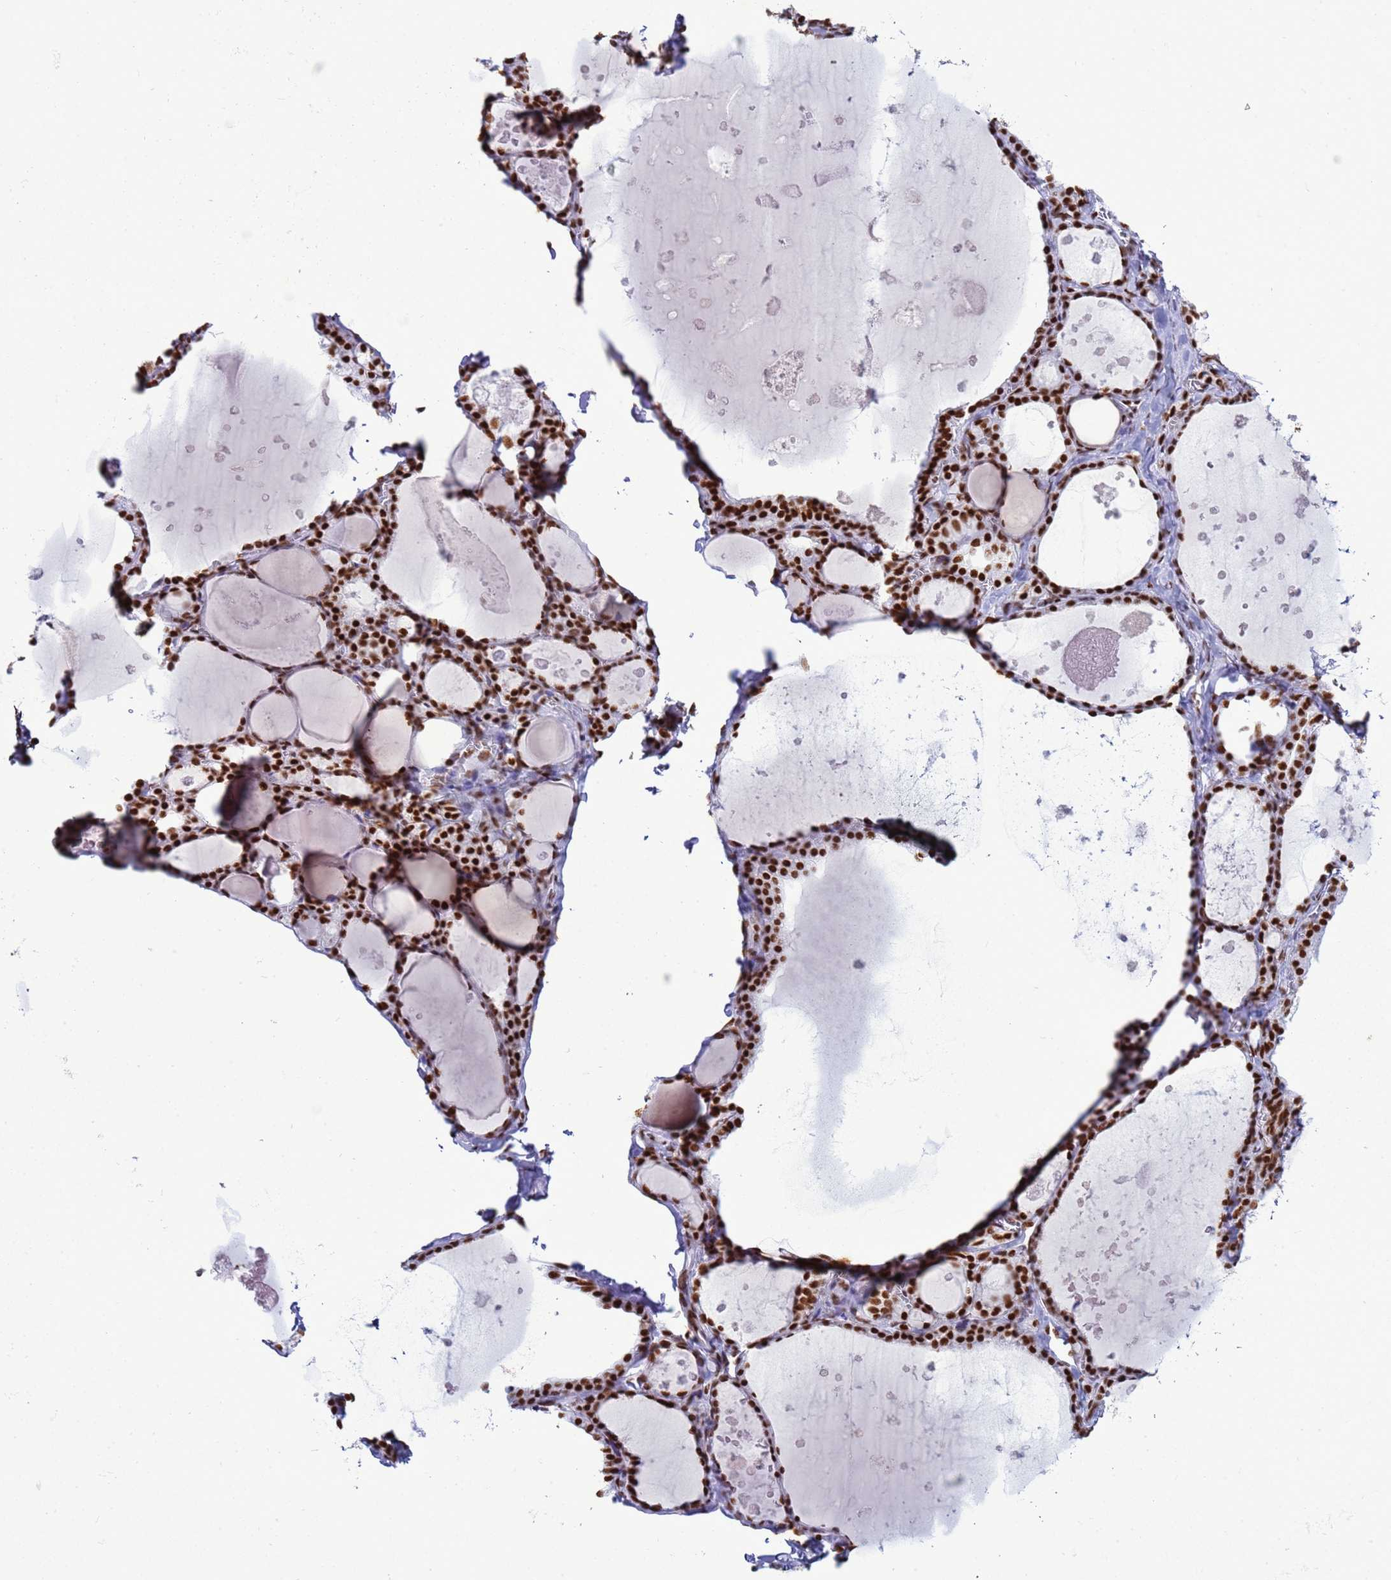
{"staining": {"intensity": "strong", "quantity": ">75%", "location": "nuclear"}, "tissue": "thyroid gland", "cell_type": "Glandular cells", "image_type": "normal", "snomed": [{"axis": "morphology", "description": "Normal tissue, NOS"}, {"axis": "topography", "description": "Thyroid gland"}], "caption": "DAB immunohistochemical staining of unremarkable human thyroid gland shows strong nuclear protein expression in about >75% of glandular cells. (DAB = brown stain, brightfield microscopy at high magnification).", "gene": "RALY", "patient": {"sex": "male", "age": 56}}